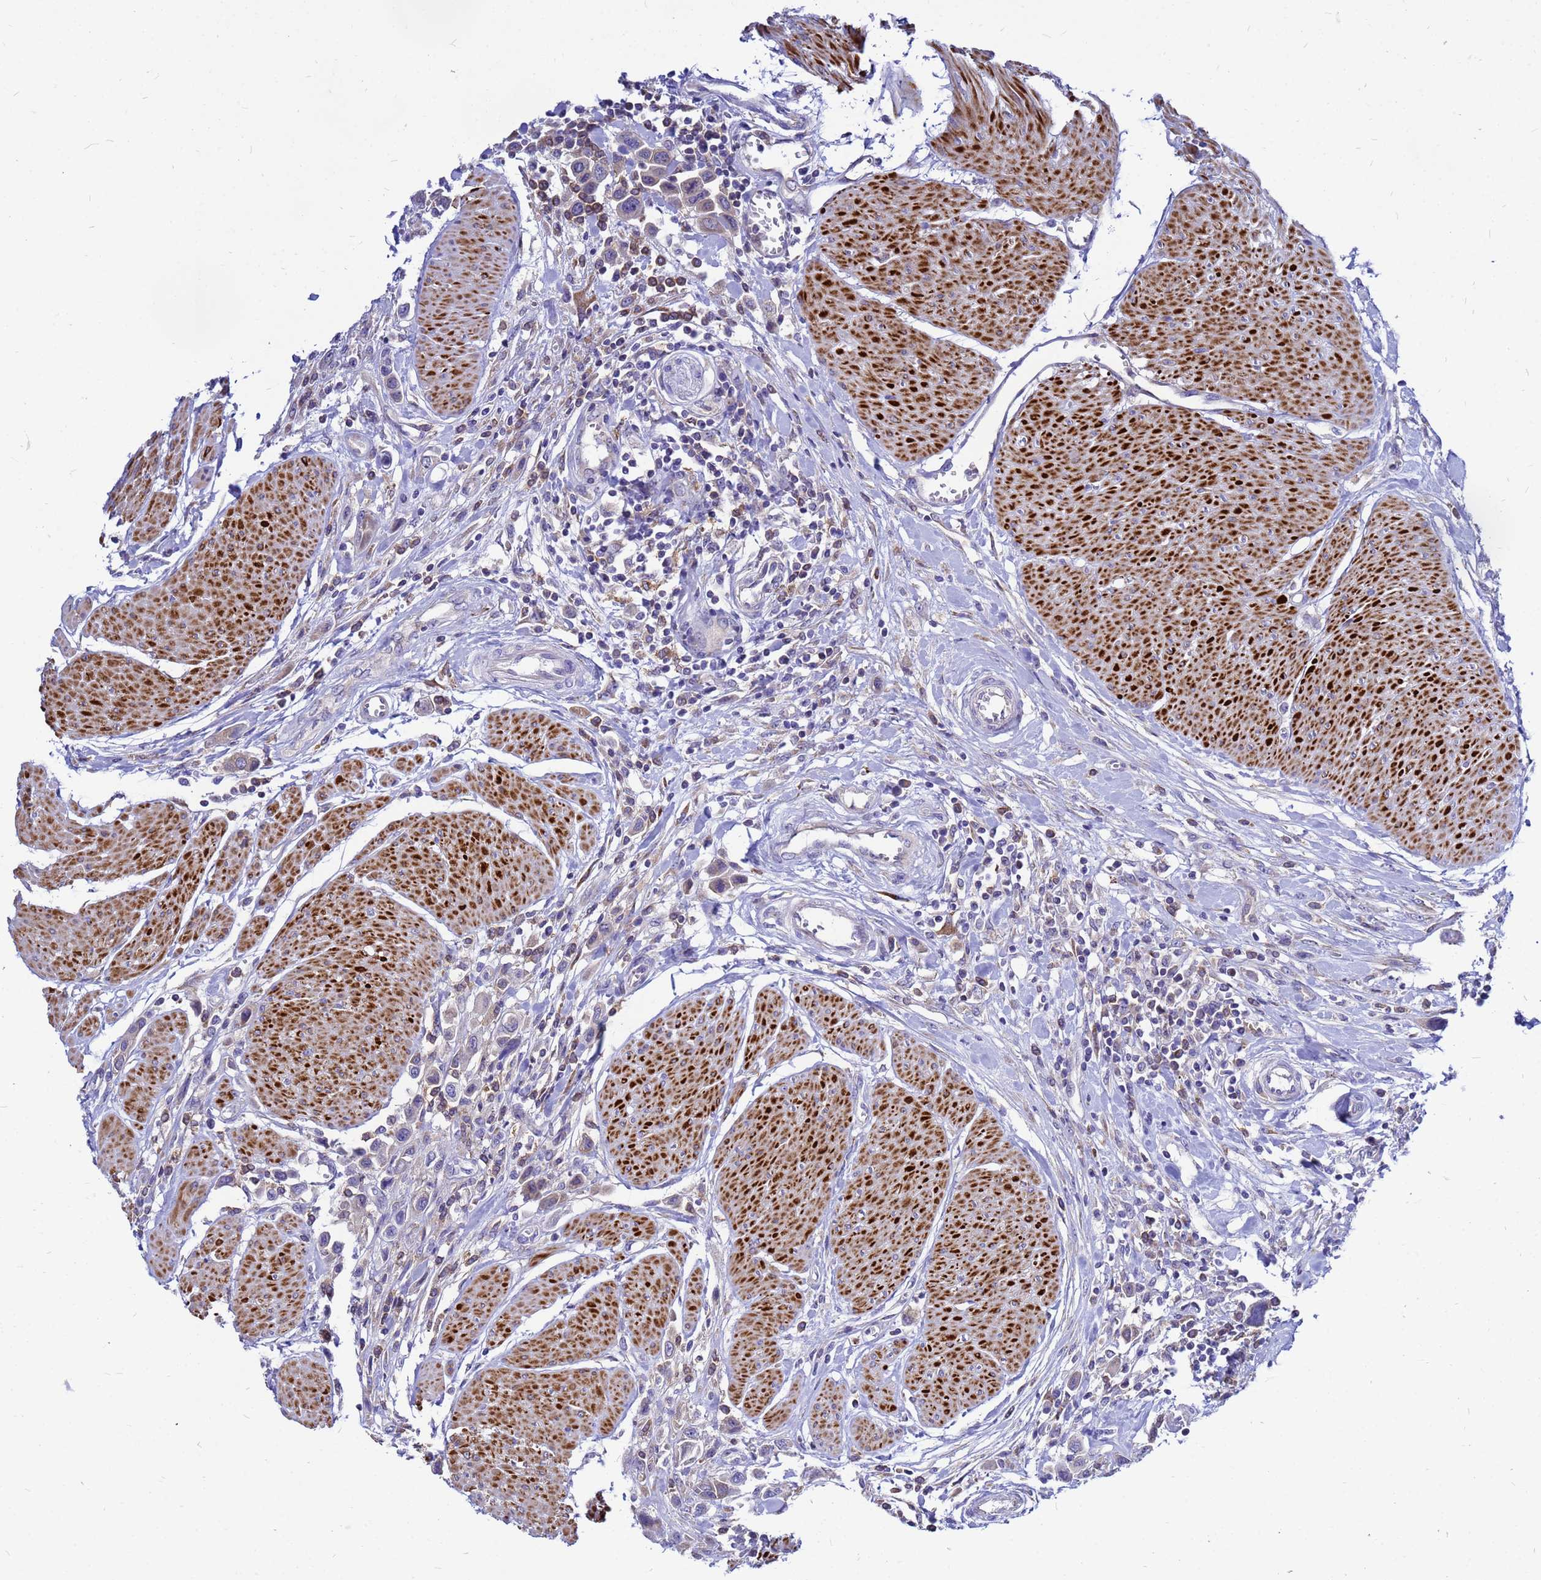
{"staining": {"intensity": "weak", "quantity": "<25%", "location": "cytoplasmic/membranous"}, "tissue": "urothelial cancer", "cell_type": "Tumor cells", "image_type": "cancer", "snomed": [{"axis": "morphology", "description": "Urothelial carcinoma, High grade"}, {"axis": "topography", "description": "Urinary bladder"}], "caption": "Immunohistochemistry of human high-grade urothelial carcinoma displays no positivity in tumor cells.", "gene": "FHIP1A", "patient": {"sex": "male", "age": 50}}